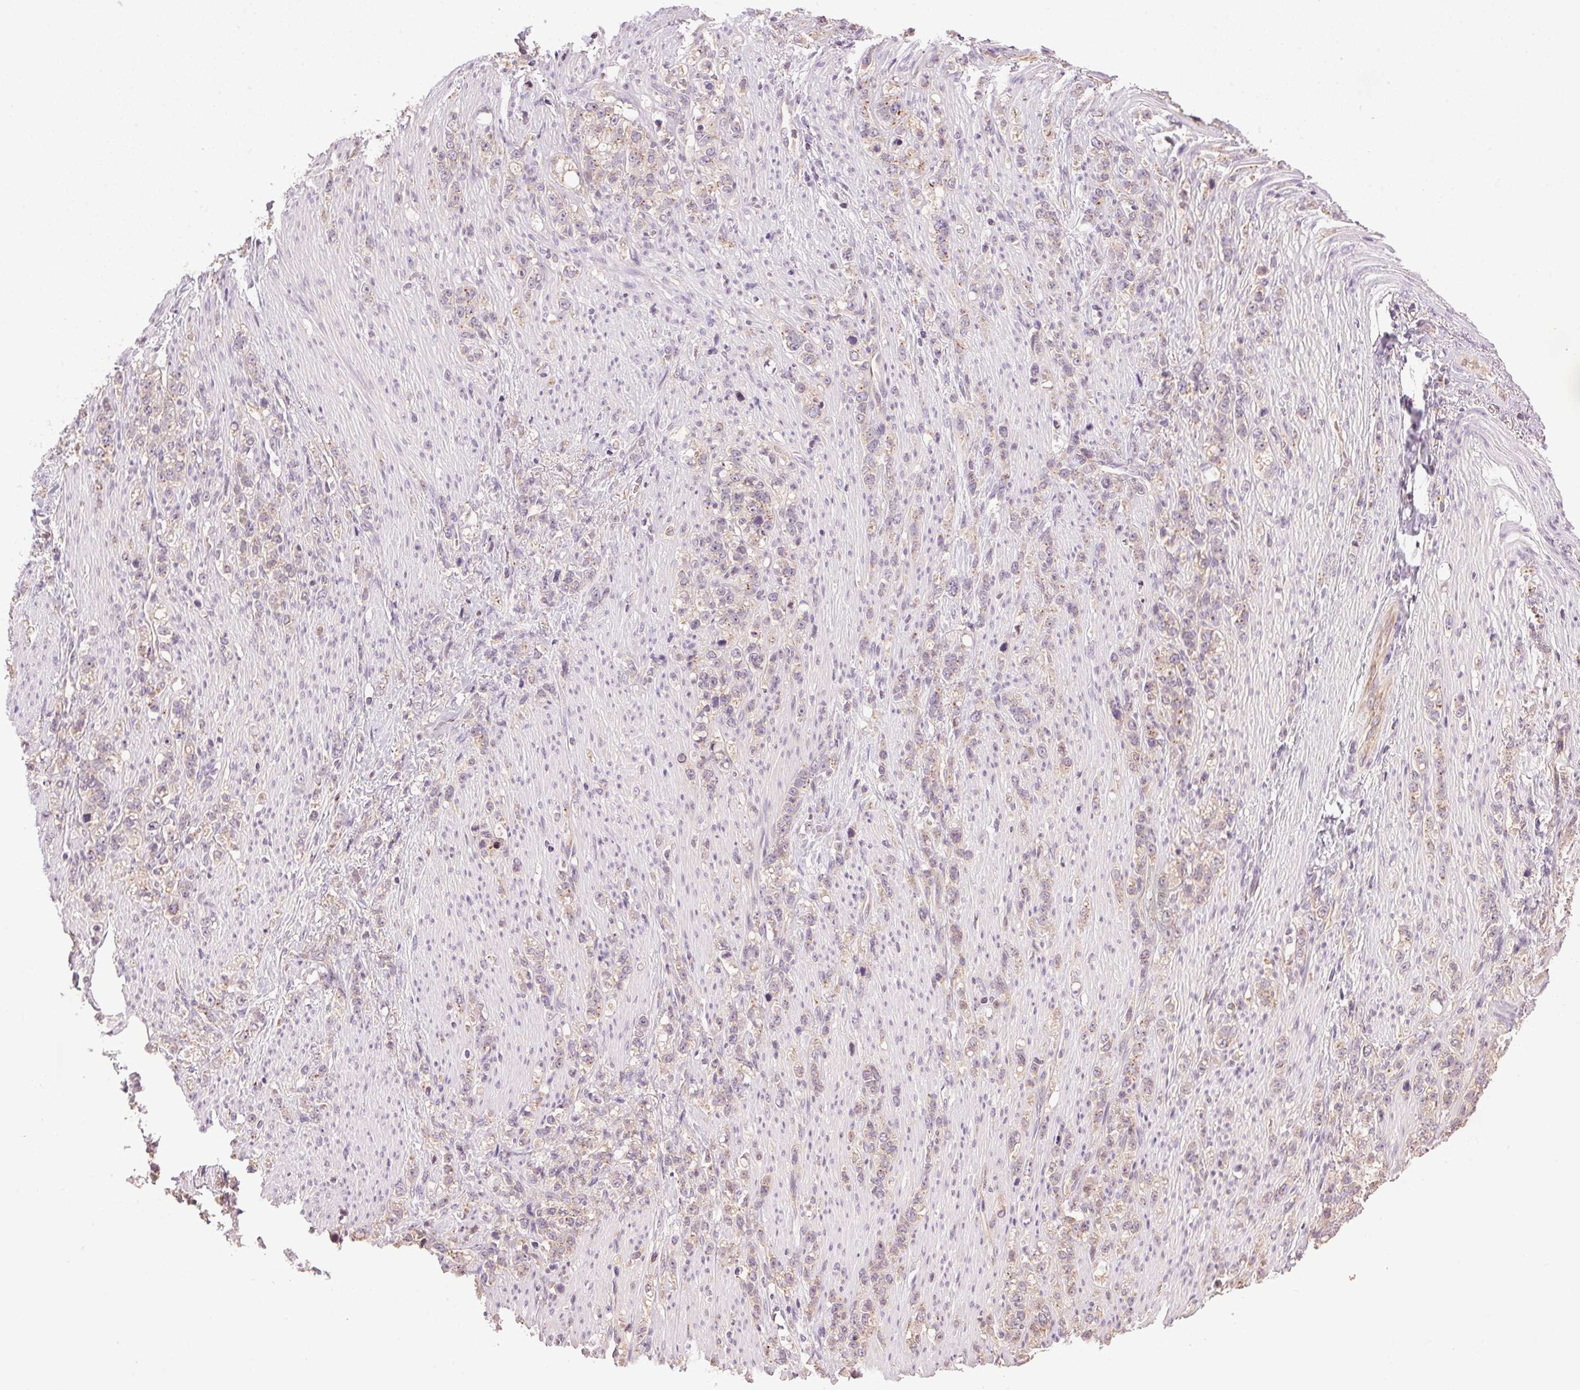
{"staining": {"intensity": "weak", "quantity": ">75%", "location": "cytoplasmic/membranous"}, "tissue": "stomach cancer", "cell_type": "Tumor cells", "image_type": "cancer", "snomed": [{"axis": "morphology", "description": "Adenocarcinoma, NOS"}, {"axis": "topography", "description": "Stomach, lower"}], "caption": "This is an image of IHC staining of stomach cancer, which shows weak positivity in the cytoplasmic/membranous of tumor cells.", "gene": "GOLPH3", "patient": {"sex": "male", "age": 88}}